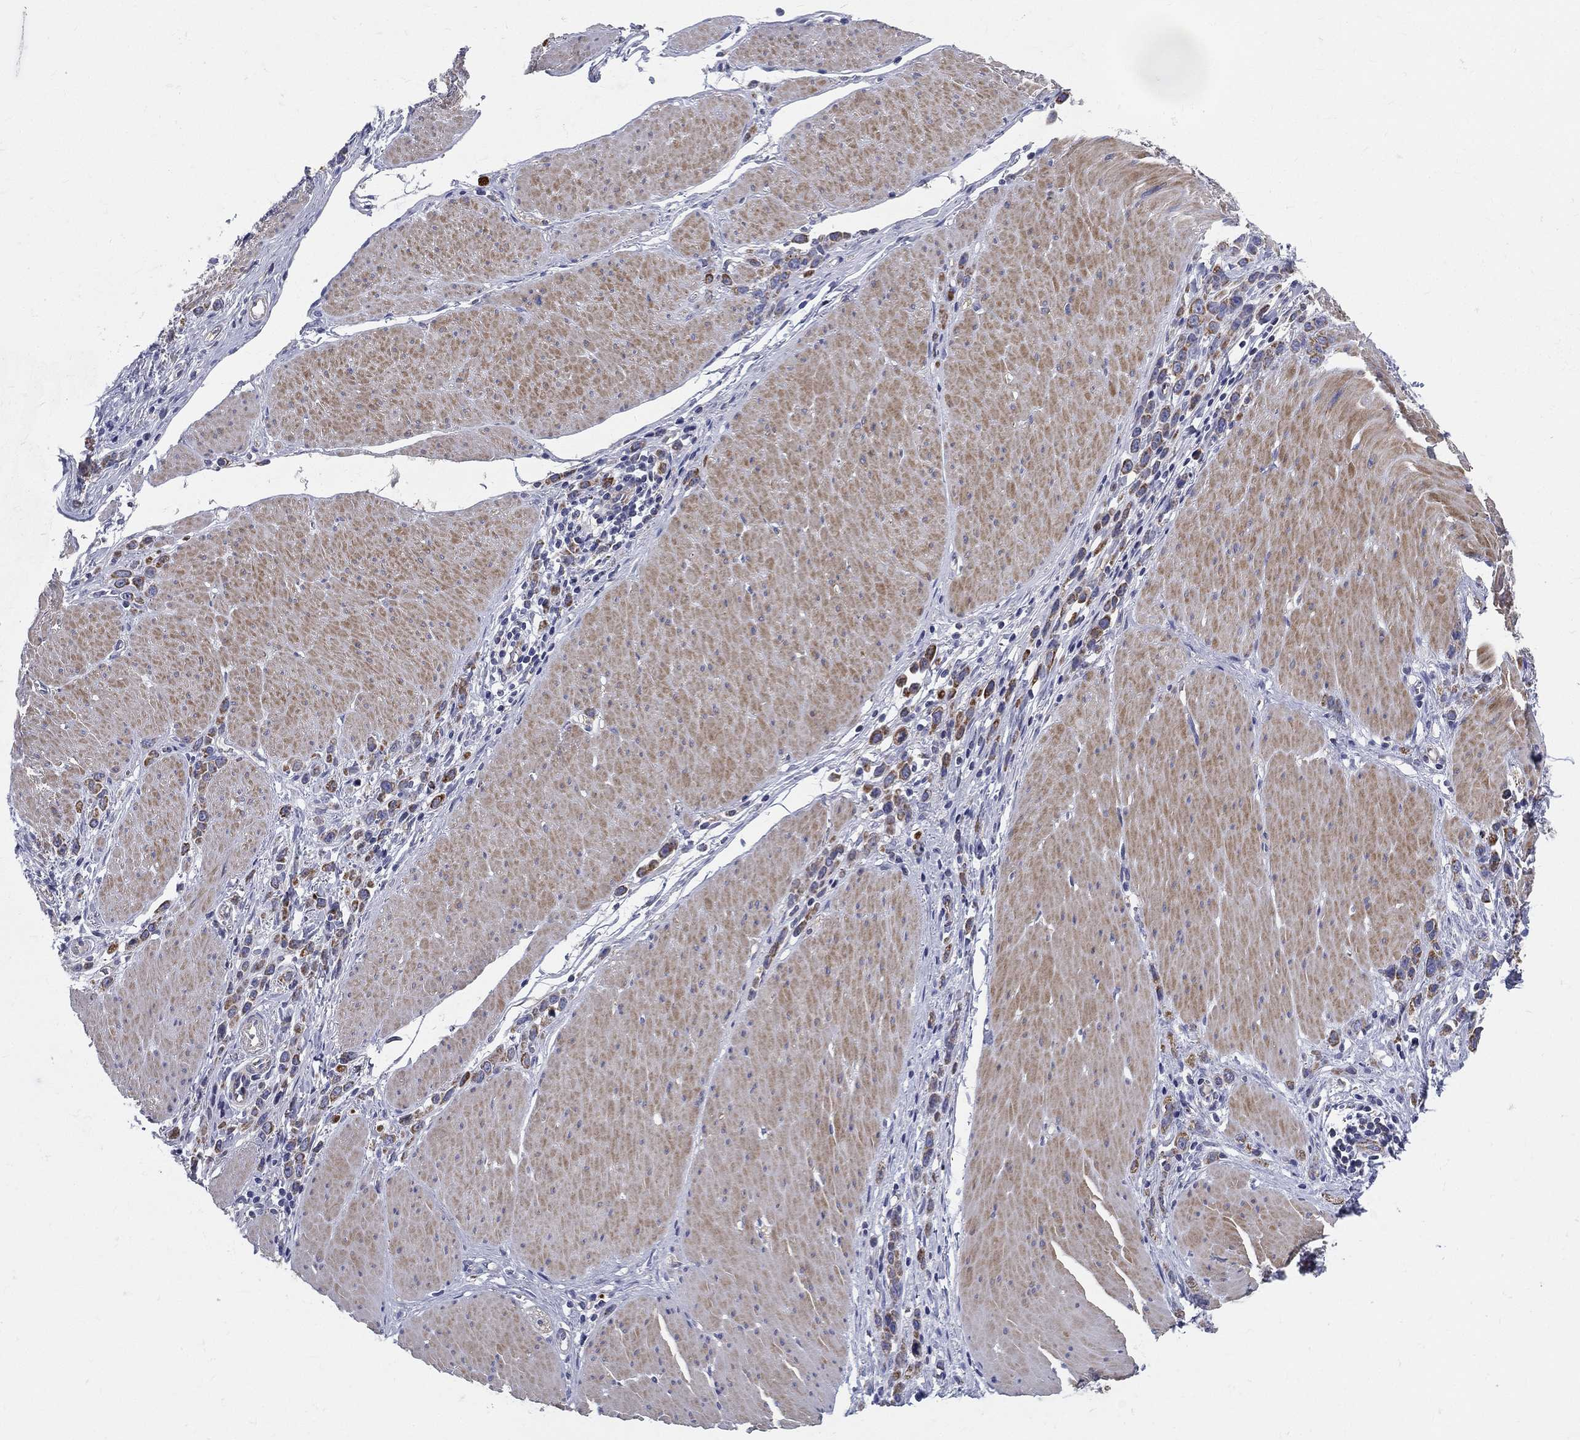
{"staining": {"intensity": "strong", "quantity": "25%-75%", "location": "cytoplasmic/membranous"}, "tissue": "stomach cancer", "cell_type": "Tumor cells", "image_type": "cancer", "snomed": [{"axis": "morphology", "description": "Adenocarcinoma, NOS"}, {"axis": "topography", "description": "Stomach"}], "caption": "Immunohistochemistry (IHC) image of neoplastic tissue: human stomach cancer (adenocarcinoma) stained using IHC shows high levels of strong protein expression localized specifically in the cytoplasmic/membranous of tumor cells, appearing as a cytoplasmic/membranous brown color.", "gene": "PWWP3A", "patient": {"sex": "male", "age": 47}}